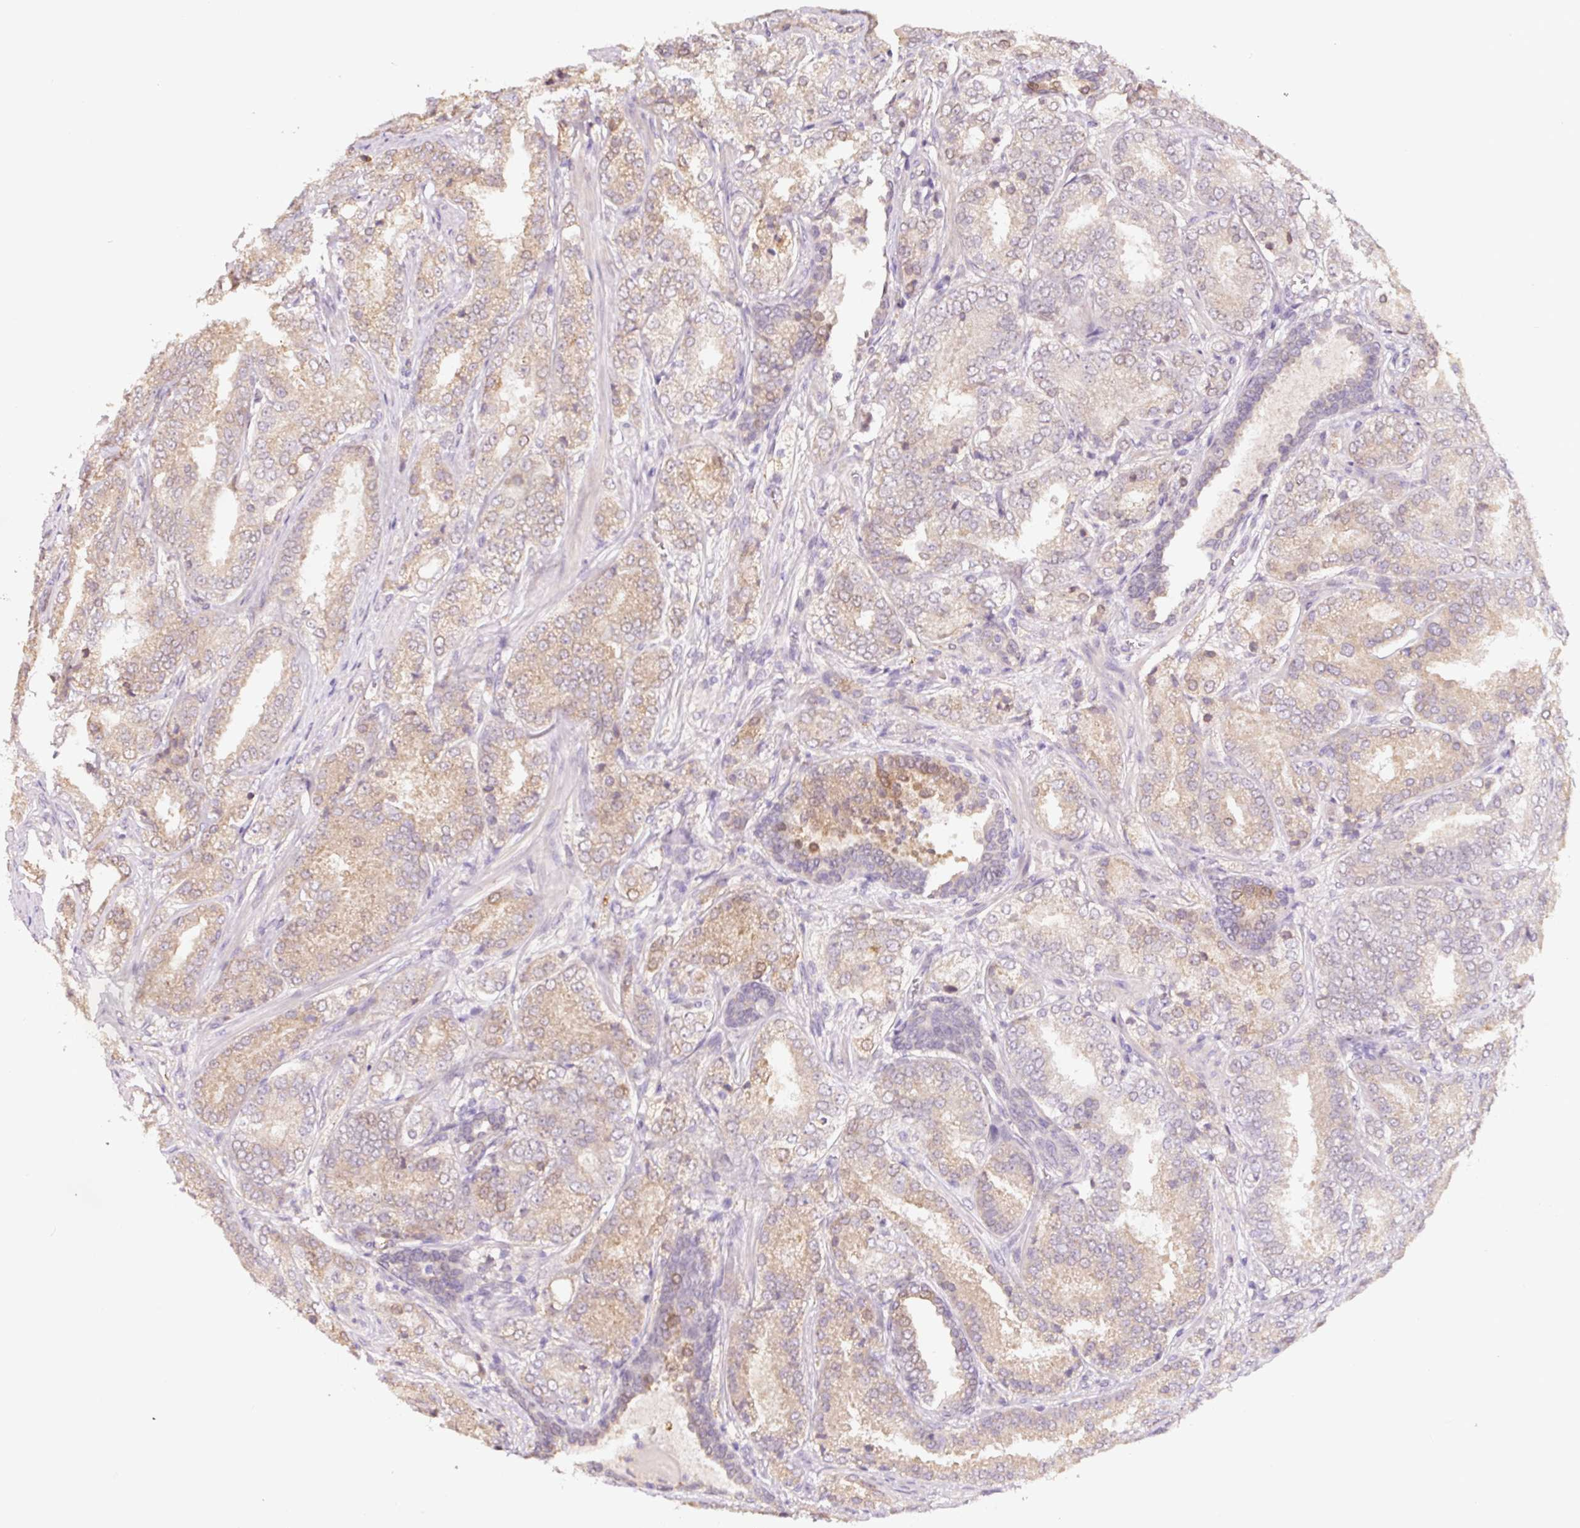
{"staining": {"intensity": "weak", "quantity": ">75%", "location": "cytoplasmic/membranous"}, "tissue": "prostate cancer", "cell_type": "Tumor cells", "image_type": "cancer", "snomed": [{"axis": "morphology", "description": "Adenocarcinoma, High grade"}, {"axis": "topography", "description": "Prostate"}], "caption": "Approximately >75% of tumor cells in human high-grade adenocarcinoma (prostate) display weak cytoplasmic/membranous protein expression as visualized by brown immunohistochemical staining.", "gene": "ASRGL1", "patient": {"sex": "male", "age": 63}}